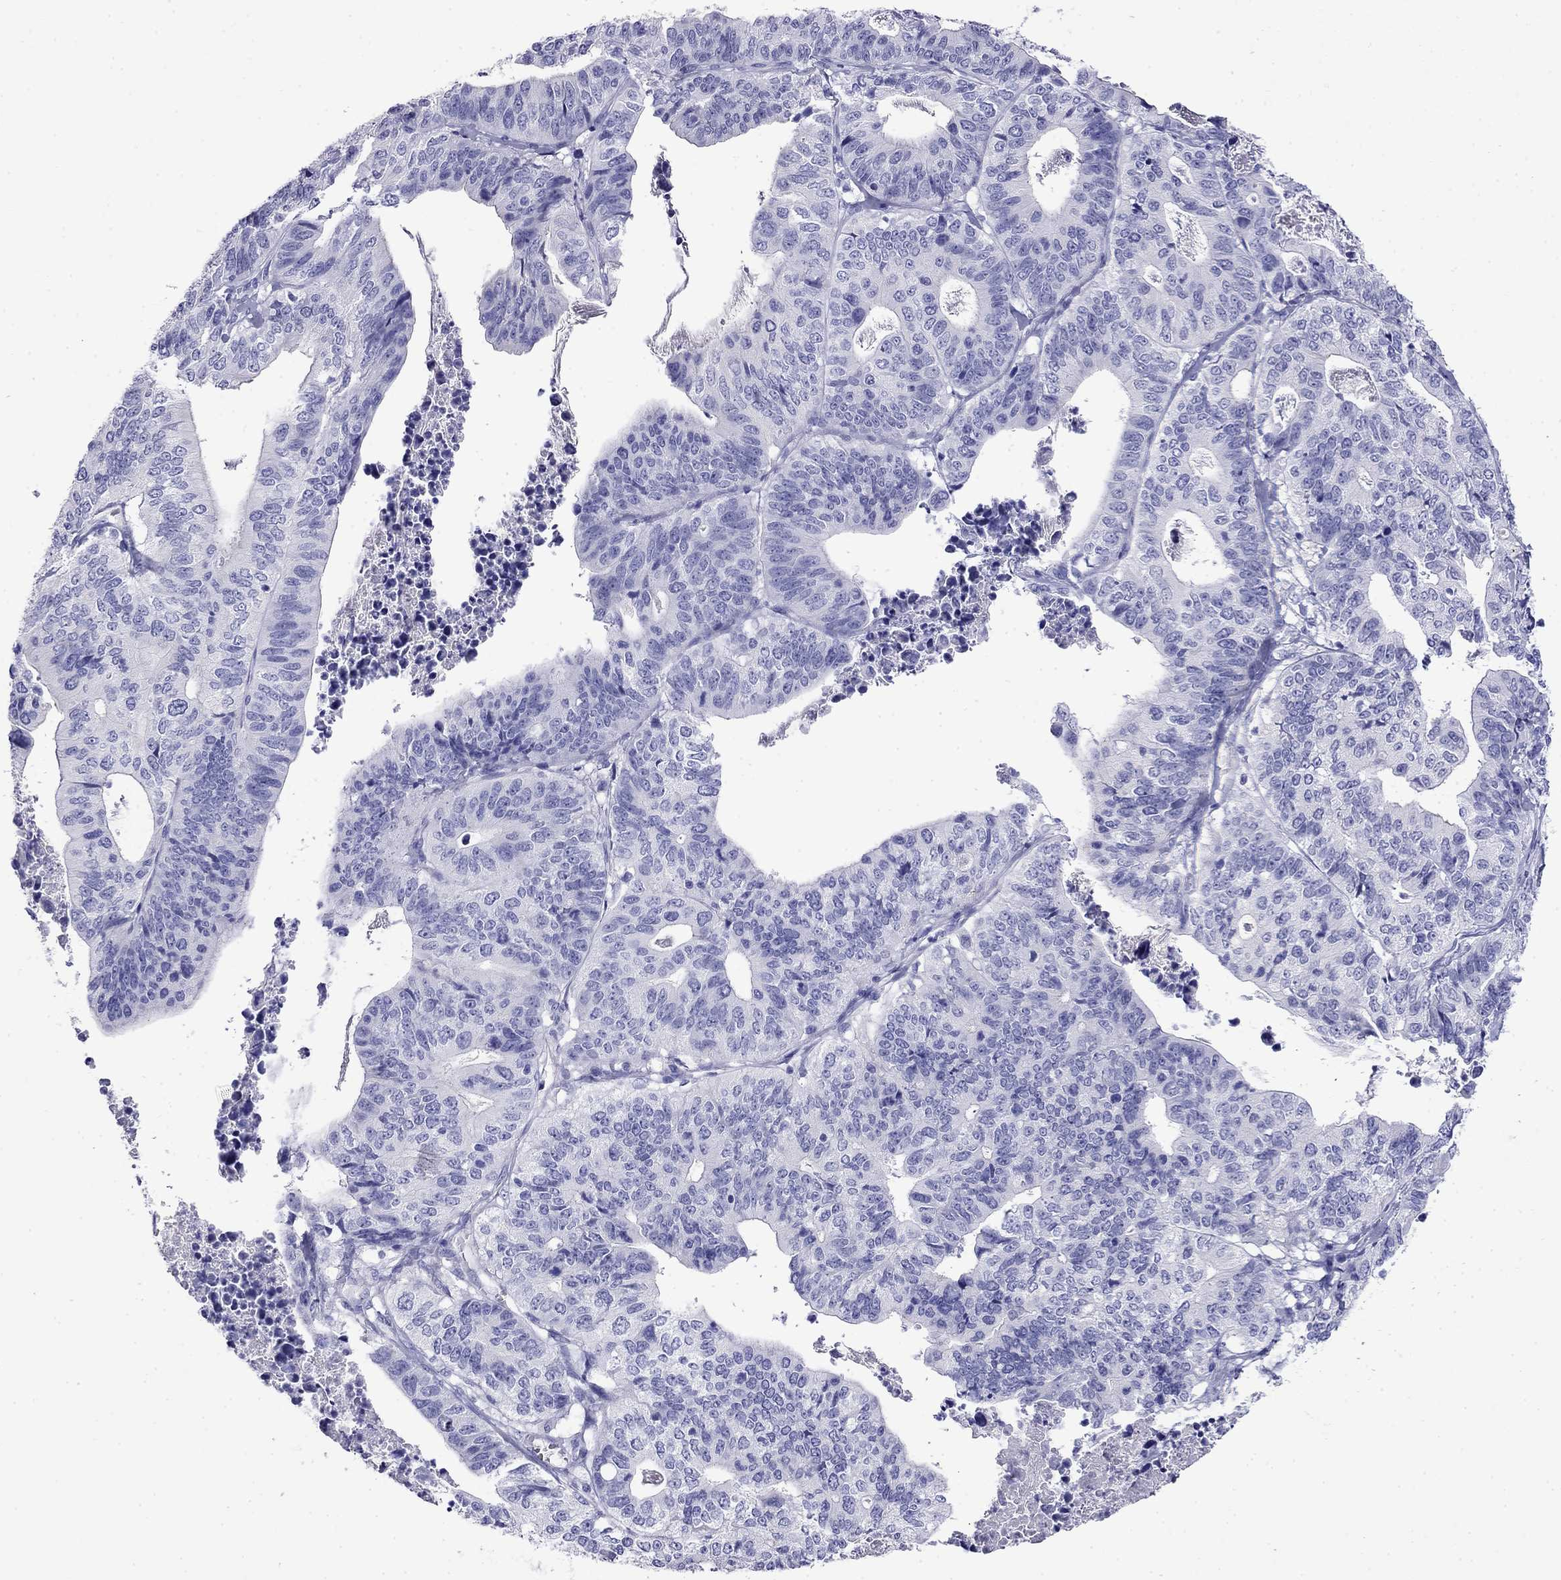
{"staining": {"intensity": "negative", "quantity": "none", "location": "none"}, "tissue": "stomach cancer", "cell_type": "Tumor cells", "image_type": "cancer", "snomed": [{"axis": "morphology", "description": "Adenocarcinoma, NOS"}, {"axis": "topography", "description": "Stomach, upper"}], "caption": "Immunohistochemistry micrograph of human stomach adenocarcinoma stained for a protein (brown), which demonstrates no staining in tumor cells.", "gene": "MYO15A", "patient": {"sex": "female", "age": 67}}